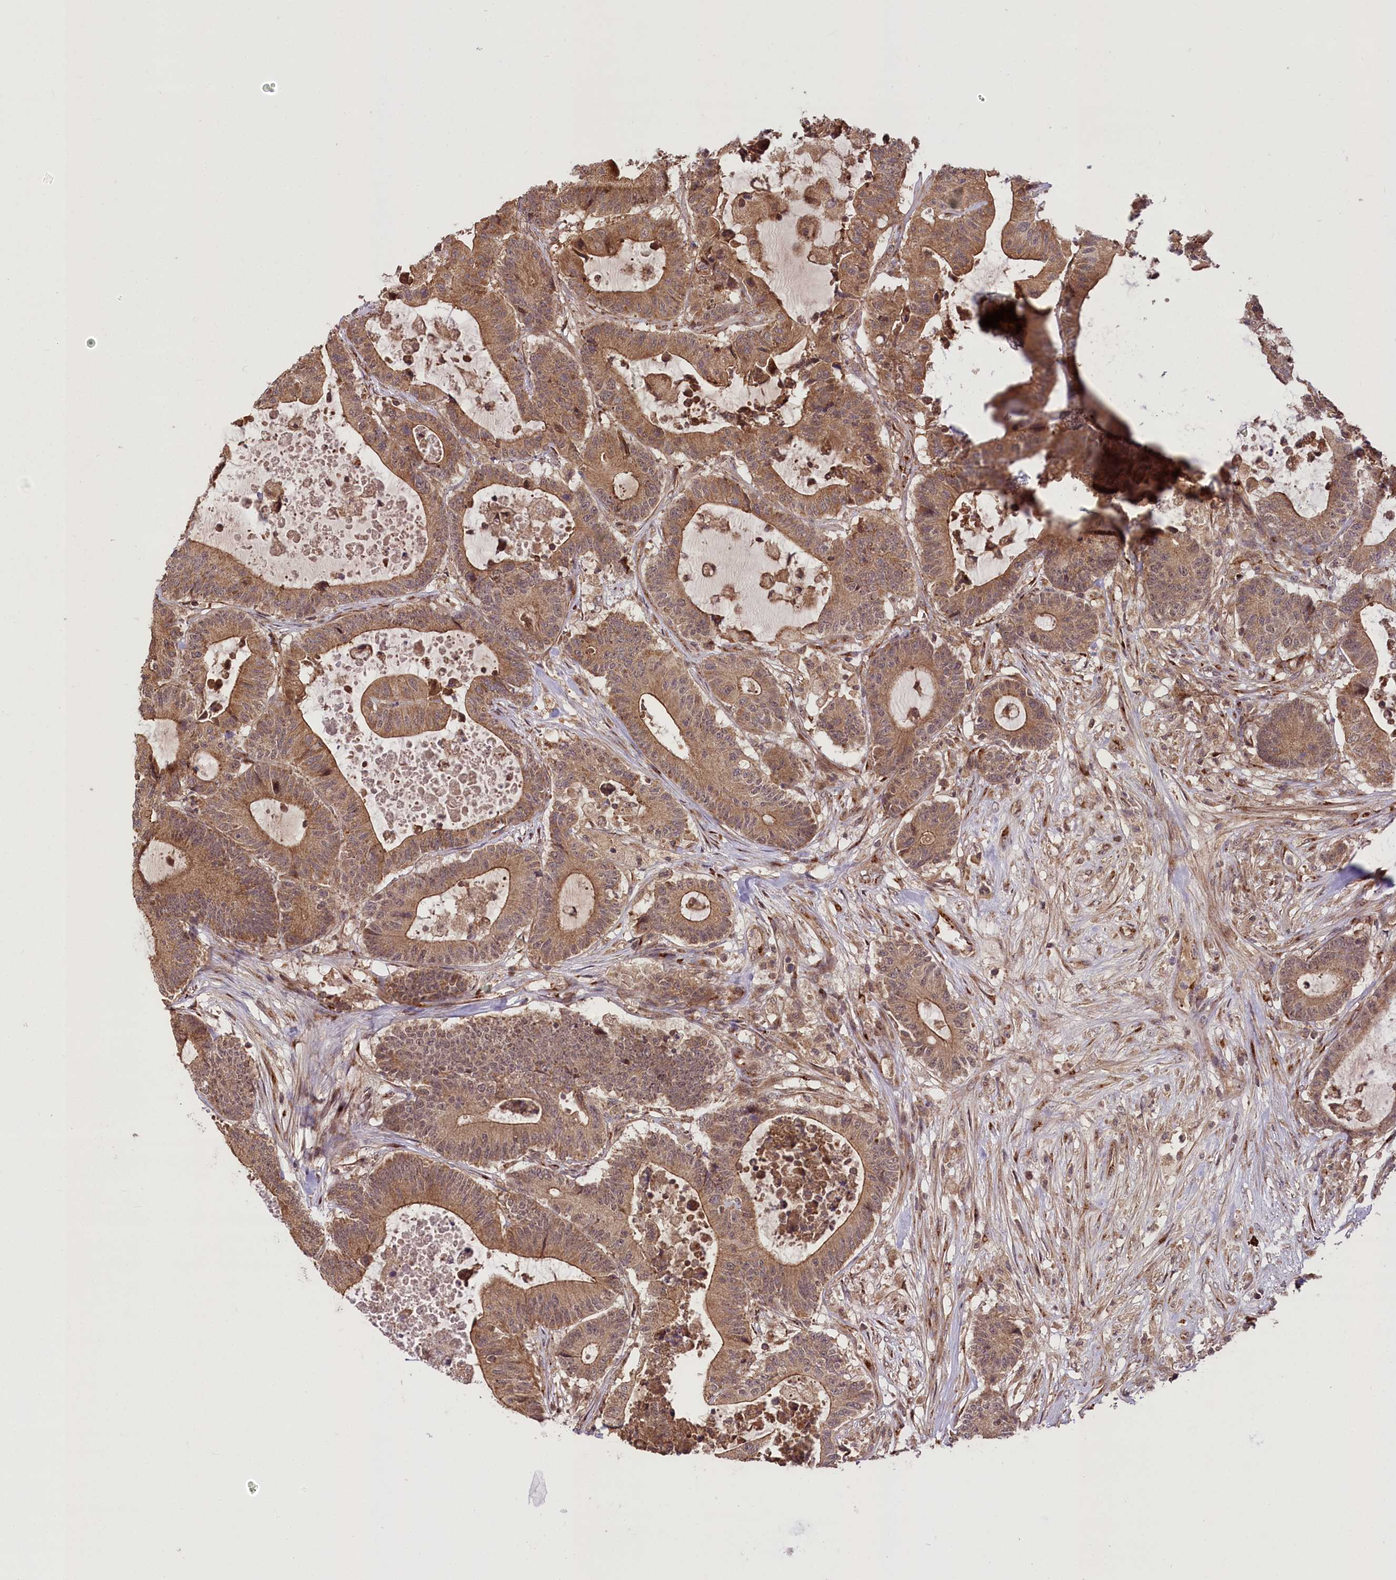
{"staining": {"intensity": "moderate", "quantity": ">75%", "location": "cytoplasmic/membranous"}, "tissue": "colorectal cancer", "cell_type": "Tumor cells", "image_type": "cancer", "snomed": [{"axis": "morphology", "description": "Adenocarcinoma, NOS"}, {"axis": "topography", "description": "Colon"}], "caption": "This is a photomicrograph of immunohistochemistry (IHC) staining of adenocarcinoma (colorectal), which shows moderate positivity in the cytoplasmic/membranous of tumor cells.", "gene": "CARD19", "patient": {"sex": "female", "age": 84}}